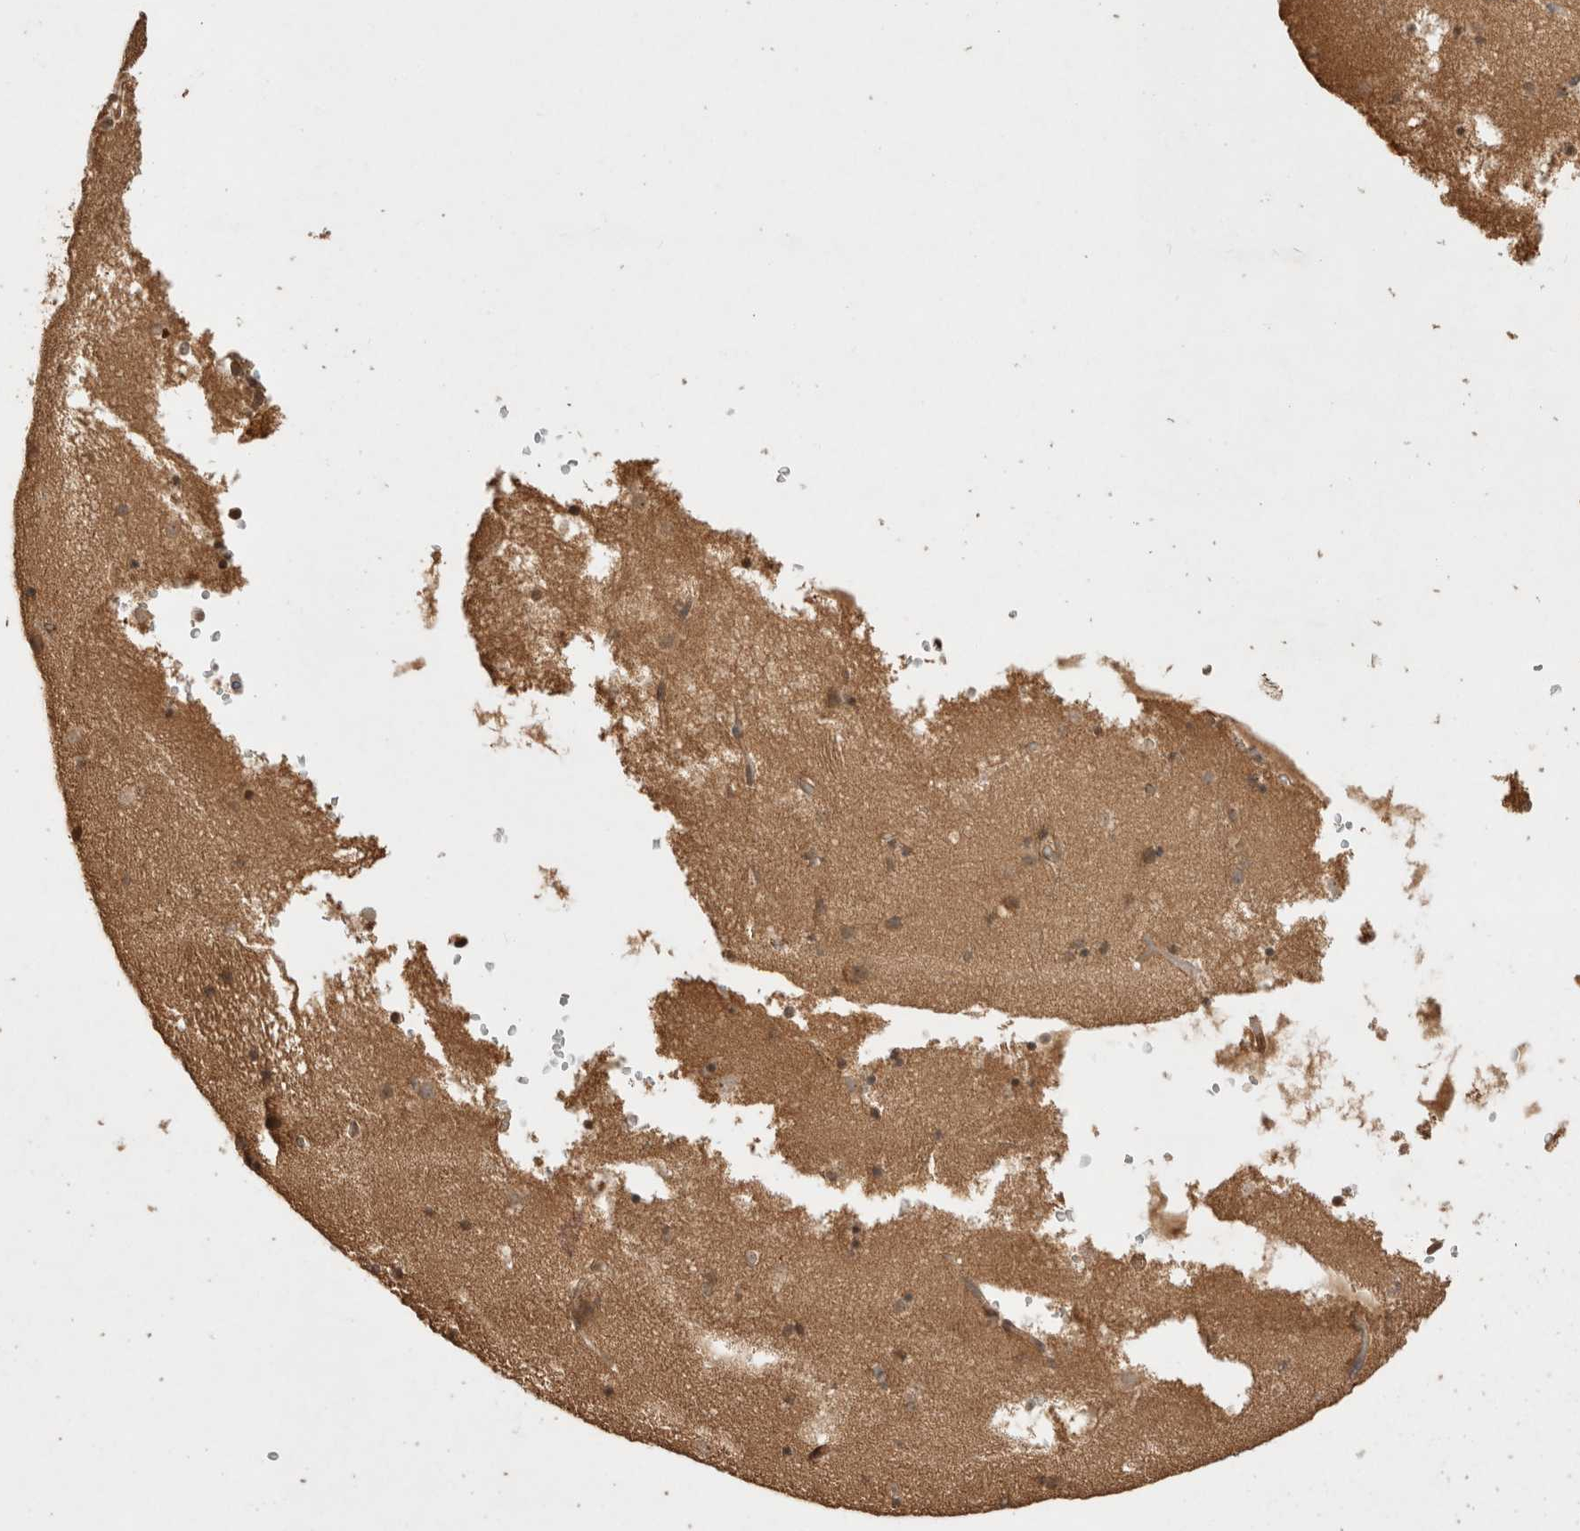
{"staining": {"intensity": "weak", "quantity": ">75%", "location": "cytoplasmic/membranous"}, "tissue": "caudate", "cell_type": "Glial cells", "image_type": "normal", "snomed": [{"axis": "morphology", "description": "Normal tissue, NOS"}, {"axis": "topography", "description": "Lateral ventricle wall"}], "caption": "A photomicrograph of human caudate stained for a protein demonstrates weak cytoplasmic/membranous brown staining in glial cells. (Brightfield microscopy of DAB IHC at high magnification).", "gene": "PRMT3", "patient": {"sex": "male", "age": 70}}